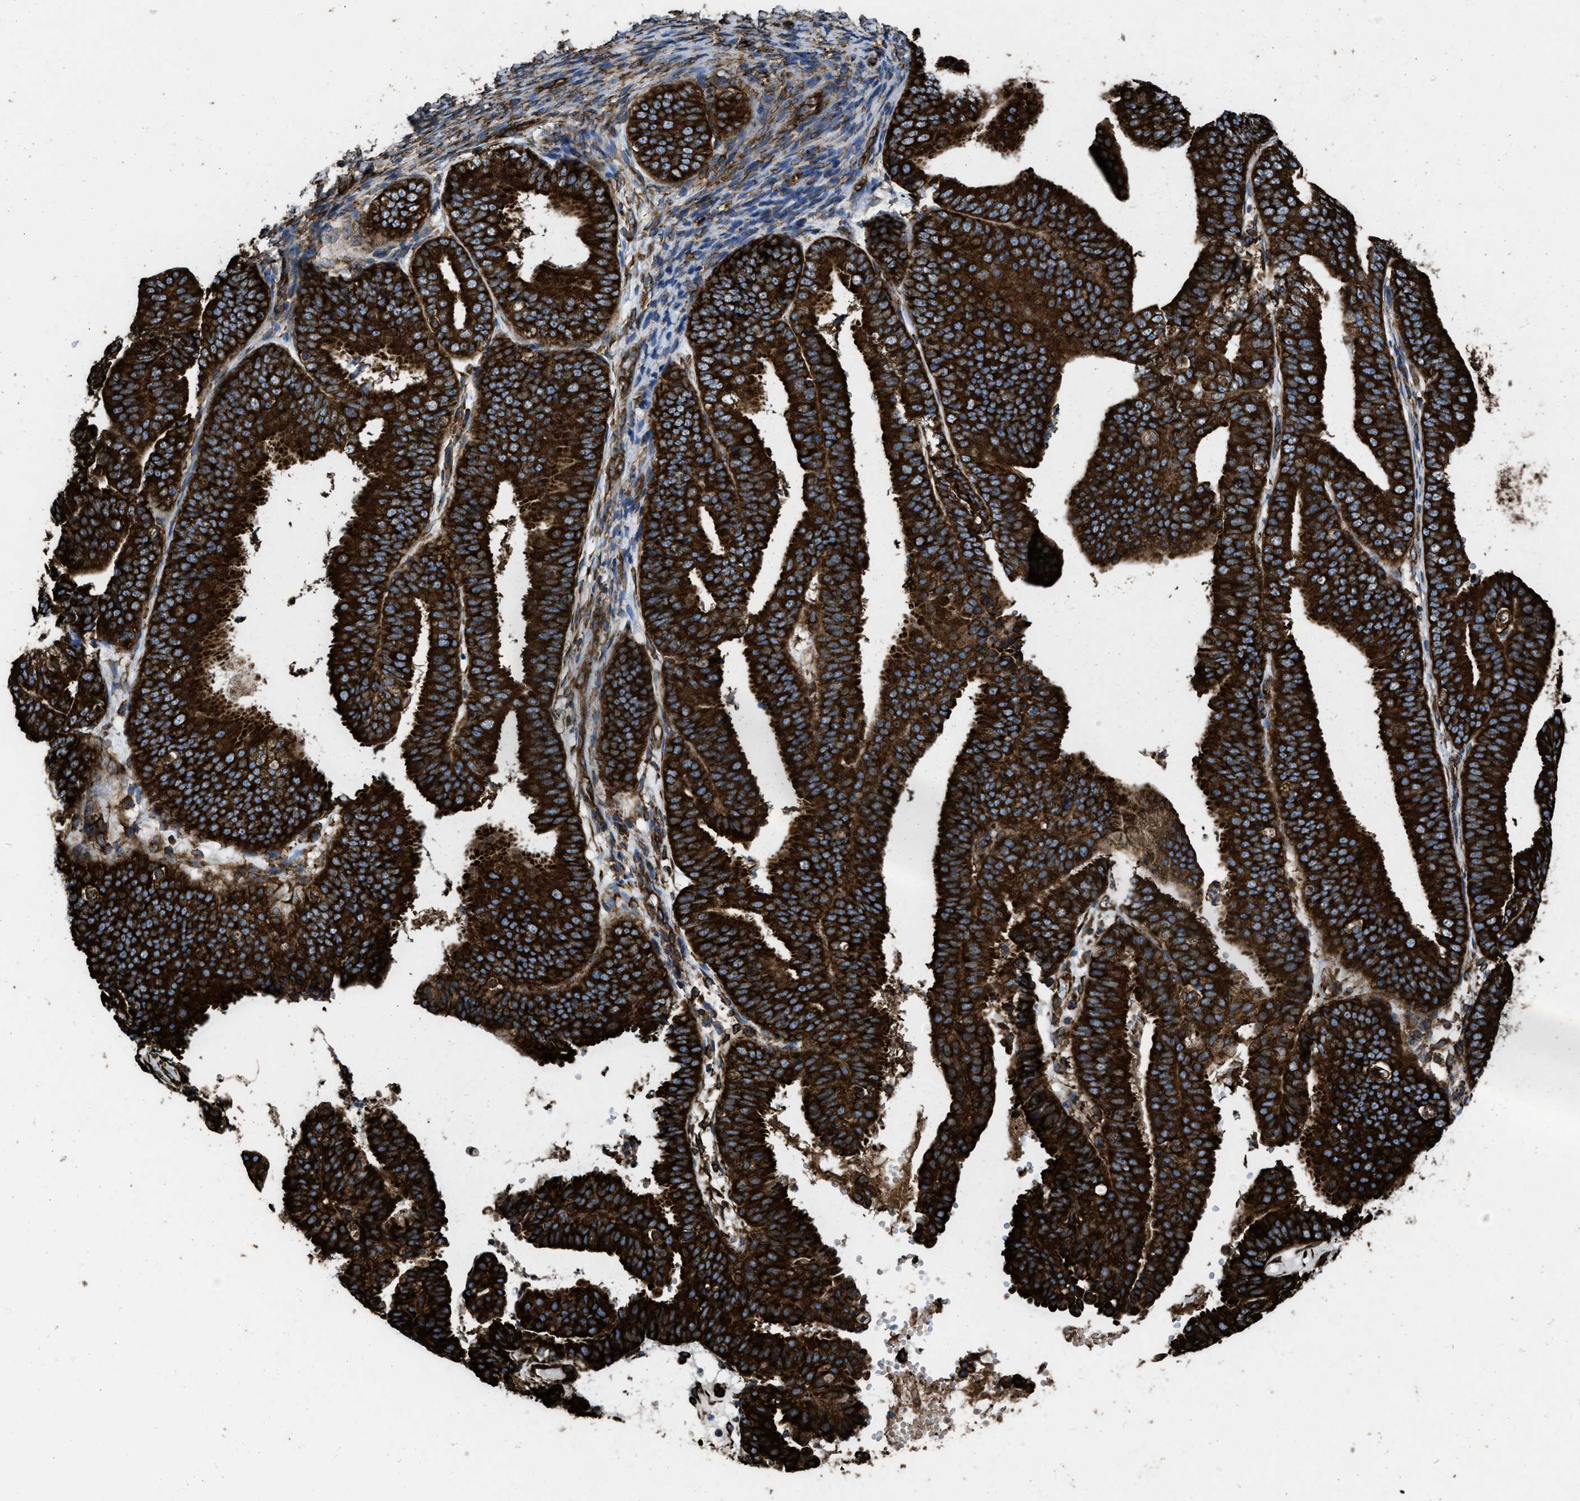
{"staining": {"intensity": "strong", "quantity": ">75%", "location": "cytoplasmic/membranous"}, "tissue": "endometrial cancer", "cell_type": "Tumor cells", "image_type": "cancer", "snomed": [{"axis": "morphology", "description": "Adenocarcinoma, NOS"}, {"axis": "topography", "description": "Endometrium"}], "caption": "Immunohistochemical staining of endometrial adenocarcinoma demonstrates high levels of strong cytoplasmic/membranous protein staining in approximately >75% of tumor cells. The staining was performed using DAB to visualize the protein expression in brown, while the nuclei were stained in blue with hematoxylin (Magnification: 20x).", "gene": "CAPRIN1", "patient": {"sex": "female", "age": 63}}